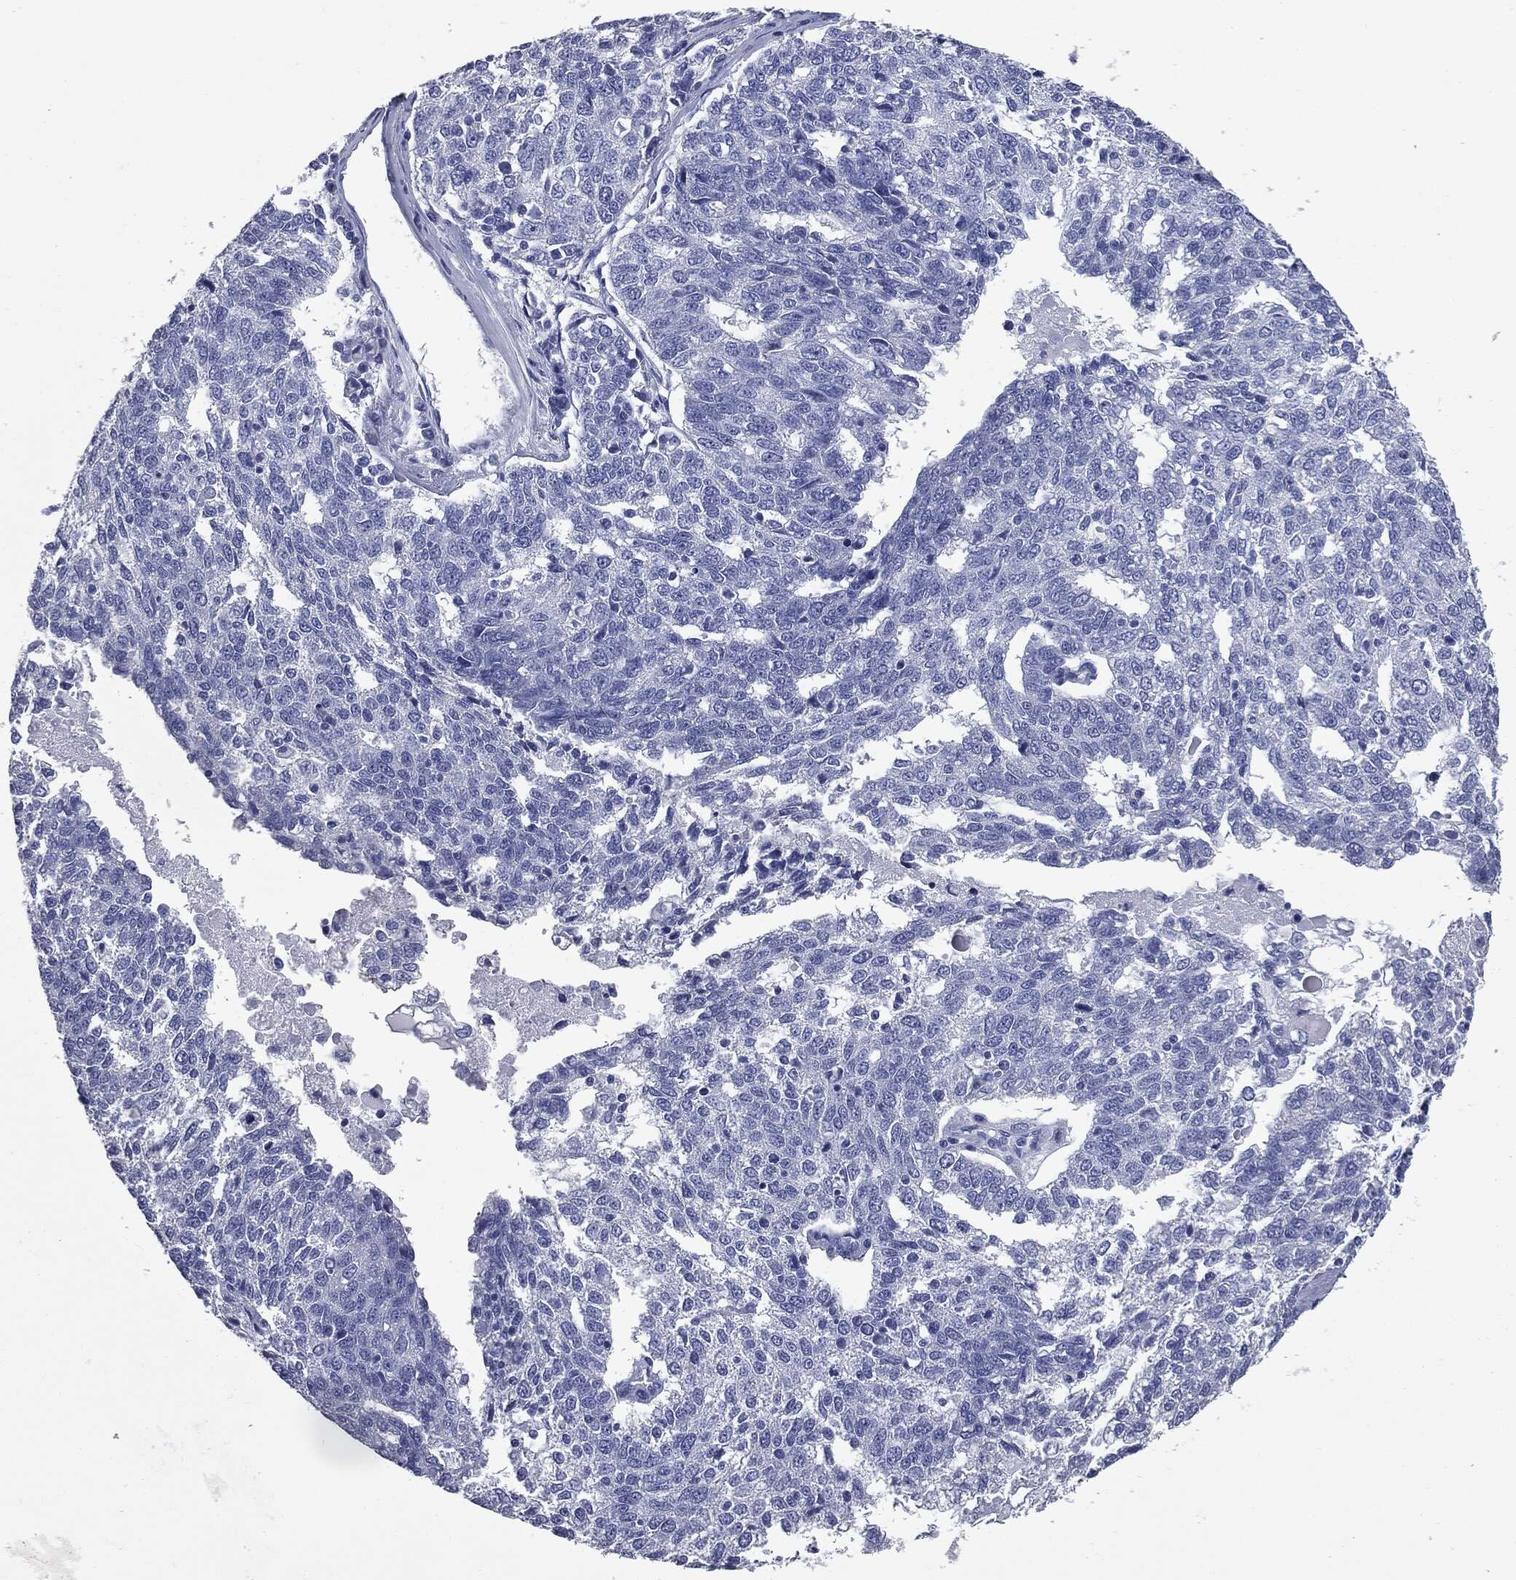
{"staining": {"intensity": "negative", "quantity": "none", "location": "none"}, "tissue": "ovarian cancer", "cell_type": "Tumor cells", "image_type": "cancer", "snomed": [{"axis": "morphology", "description": "Cystadenocarcinoma, serous, NOS"}, {"axis": "topography", "description": "Ovary"}], "caption": "Ovarian cancer was stained to show a protein in brown. There is no significant expression in tumor cells.", "gene": "ATP2A1", "patient": {"sex": "female", "age": 71}}